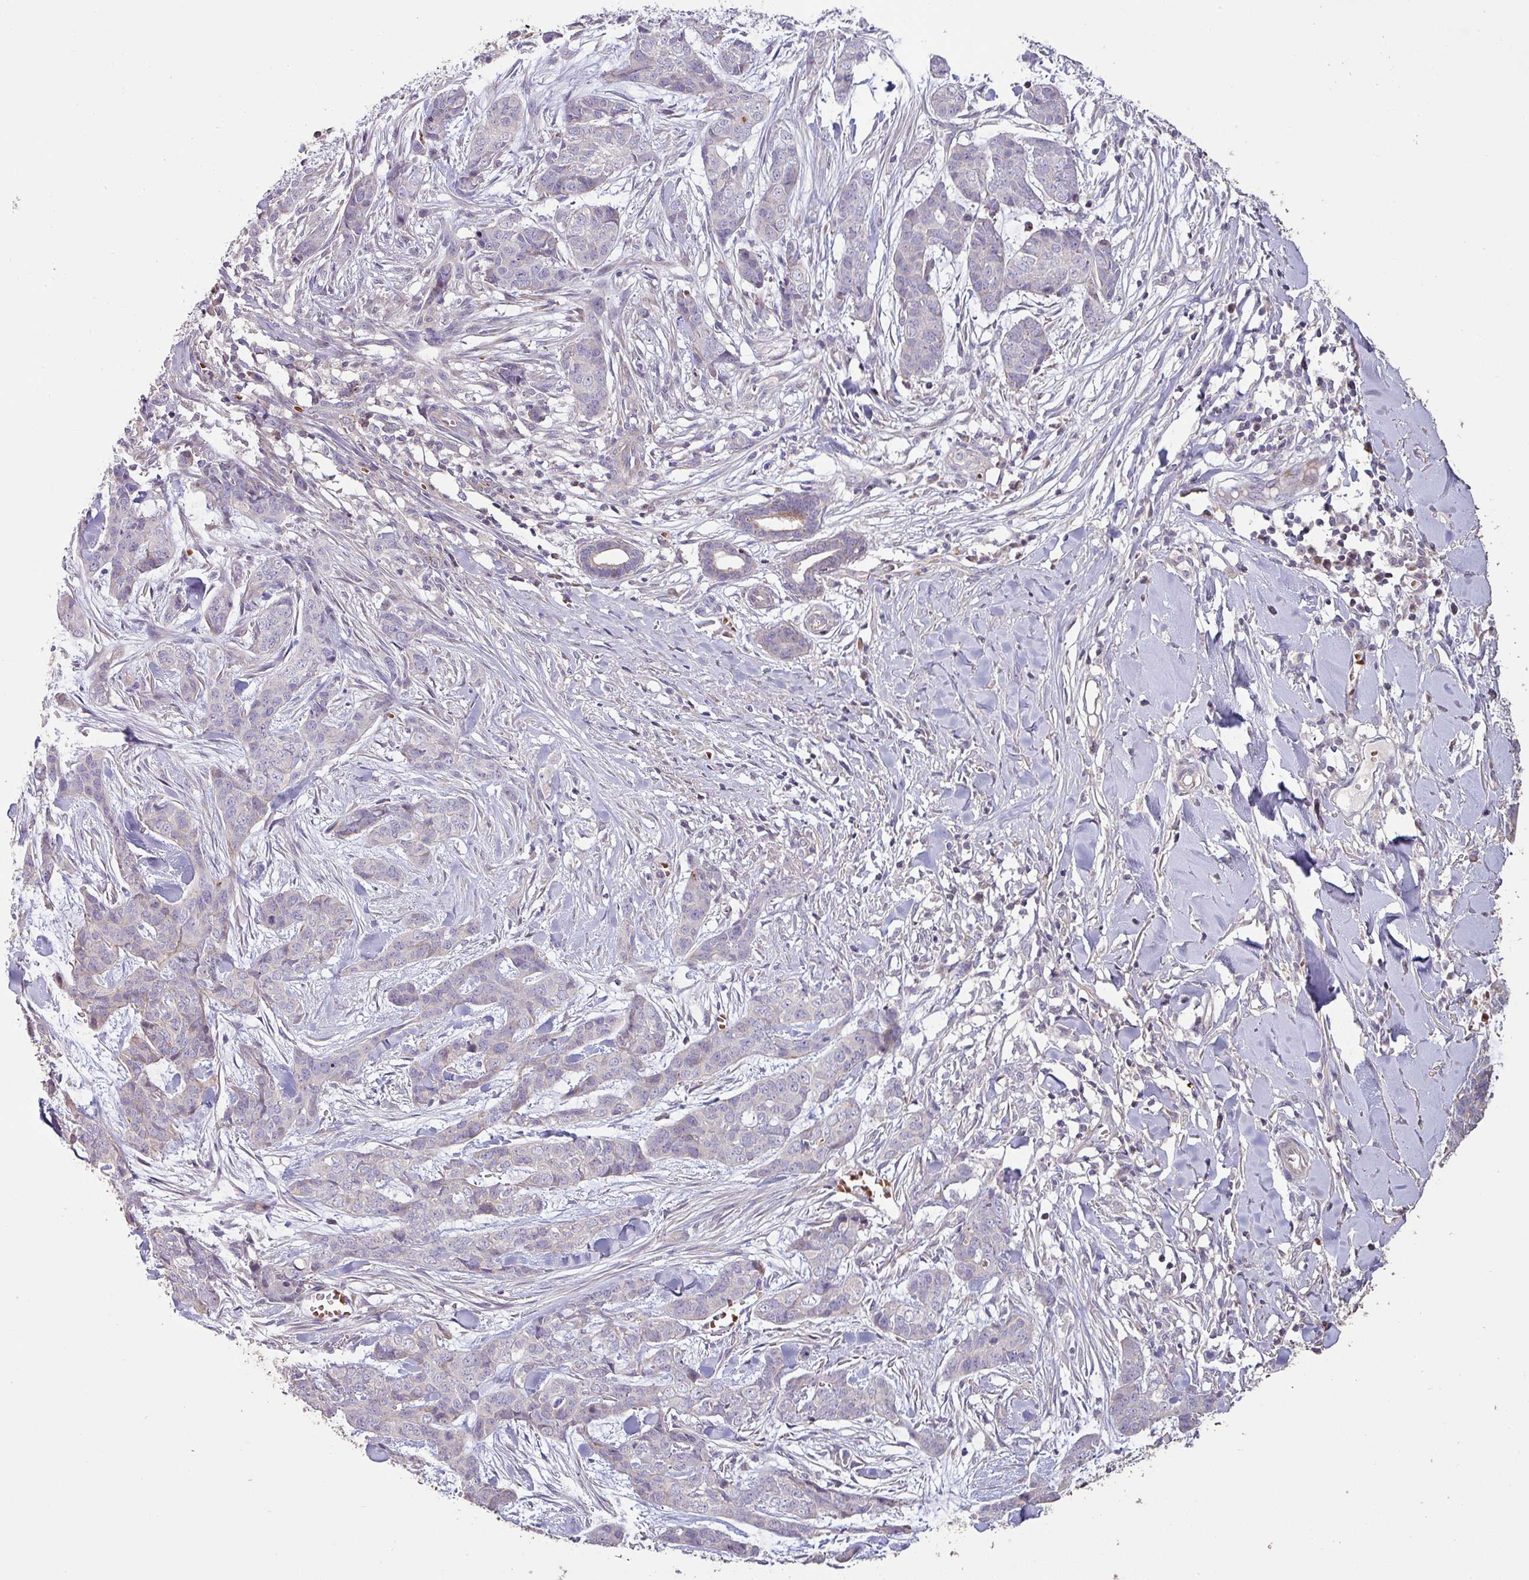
{"staining": {"intensity": "negative", "quantity": "none", "location": "none"}, "tissue": "skin cancer", "cell_type": "Tumor cells", "image_type": "cancer", "snomed": [{"axis": "morphology", "description": "Basal cell carcinoma"}, {"axis": "topography", "description": "Skin"}], "caption": "A photomicrograph of skin cancer (basal cell carcinoma) stained for a protein demonstrates no brown staining in tumor cells. (DAB immunohistochemistry (IHC) visualized using brightfield microscopy, high magnification).", "gene": "RPL23A", "patient": {"sex": "female", "age": 64}}